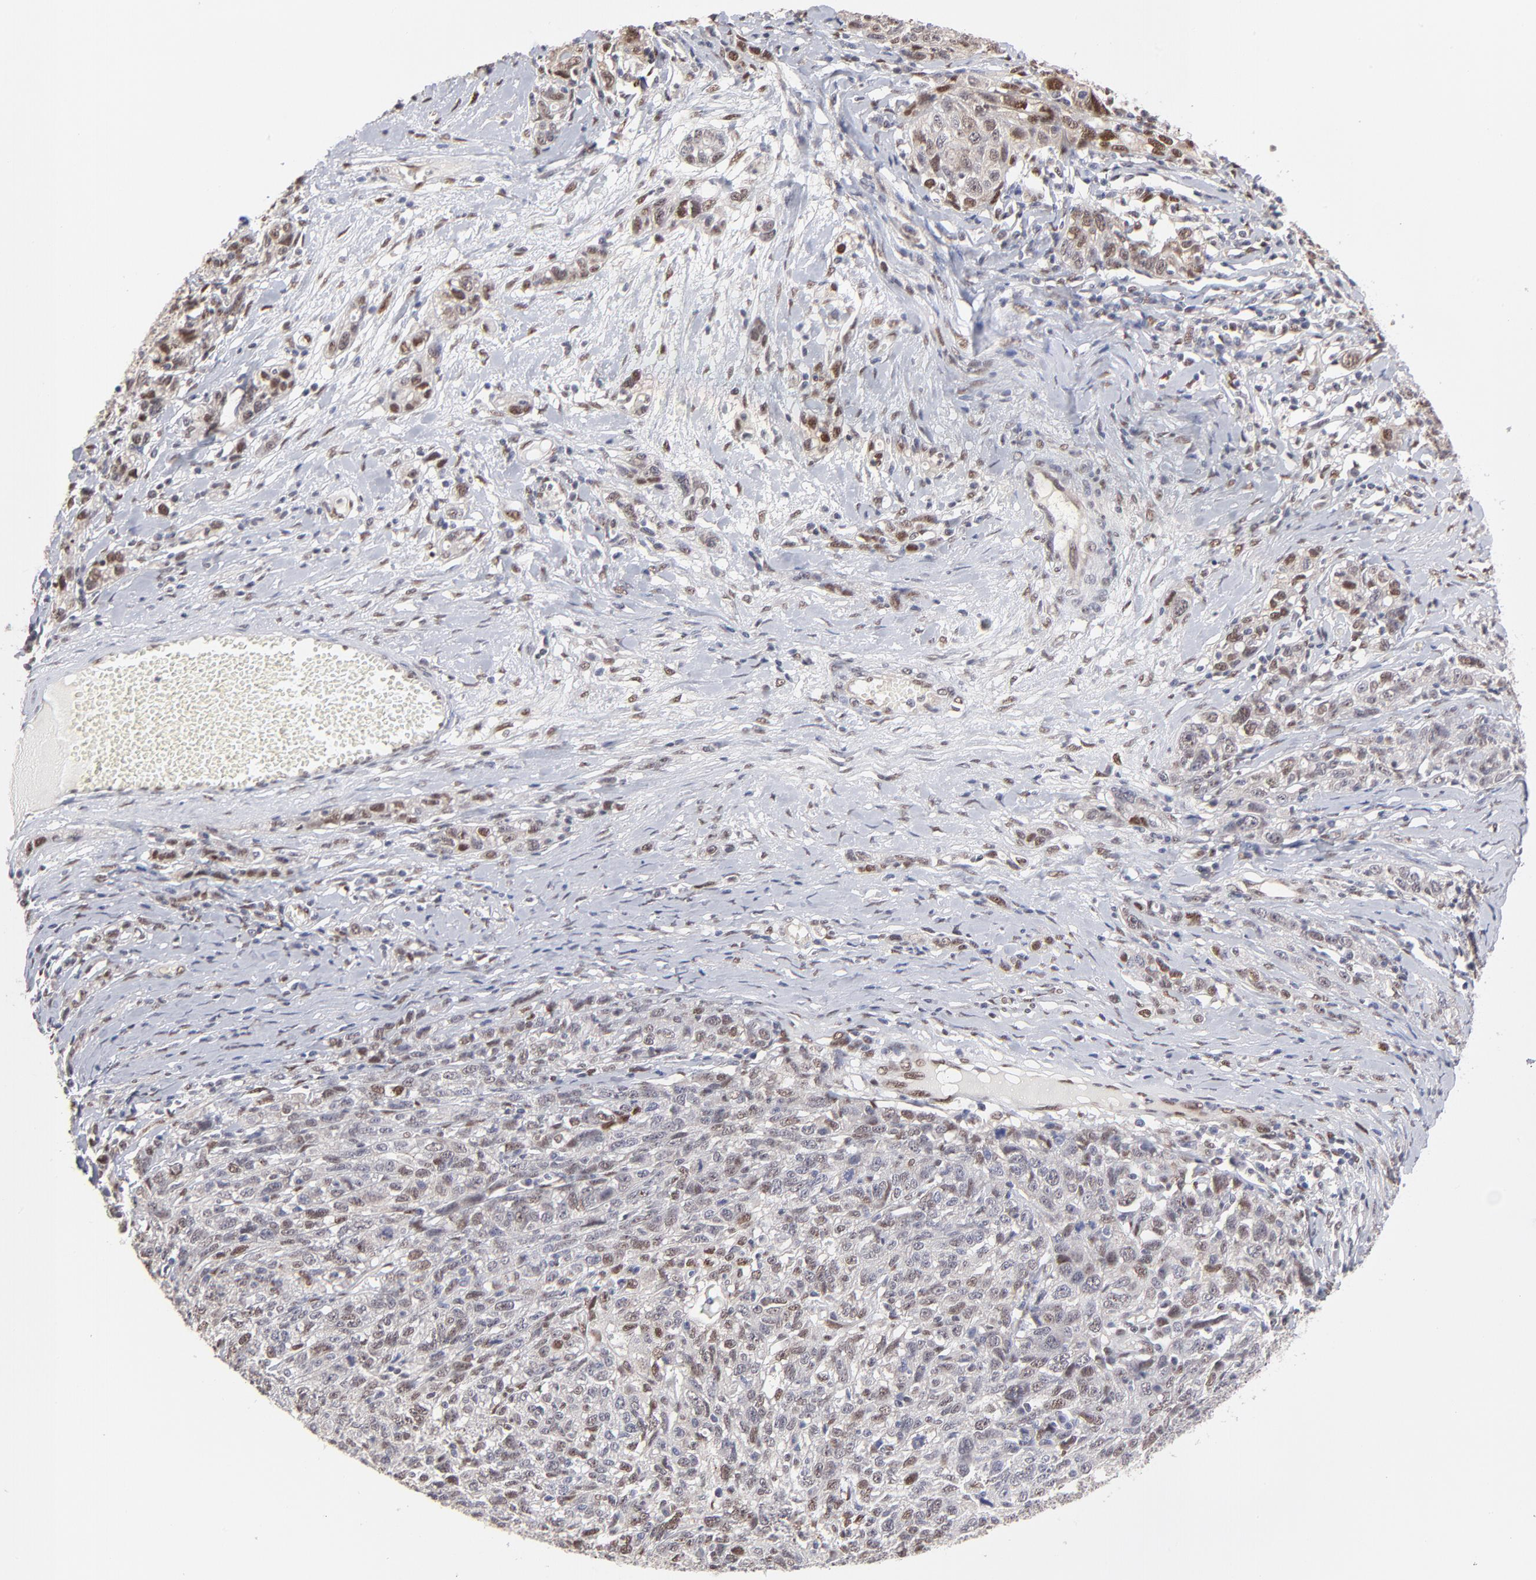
{"staining": {"intensity": "moderate", "quantity": "25%-75%", "location": "nuclear"}, "tissue": "ovarian cancer", "cell_type": "Tumor cells", "image_type": "cancer", "snomed": [{"axis": "morphology", "description": "Cystadenocarcinoma, serous, NOS"}, {"axis": "topography", "description": "Ovary"}], "caption": "Tumor cells exhibit moderate nuclear positivity in about 25%-75% of cells in ovarian cancer (serous cystadenocarcinoma).", "gene": "STAT3", "patient": {"sex": "female", "age": 71}}